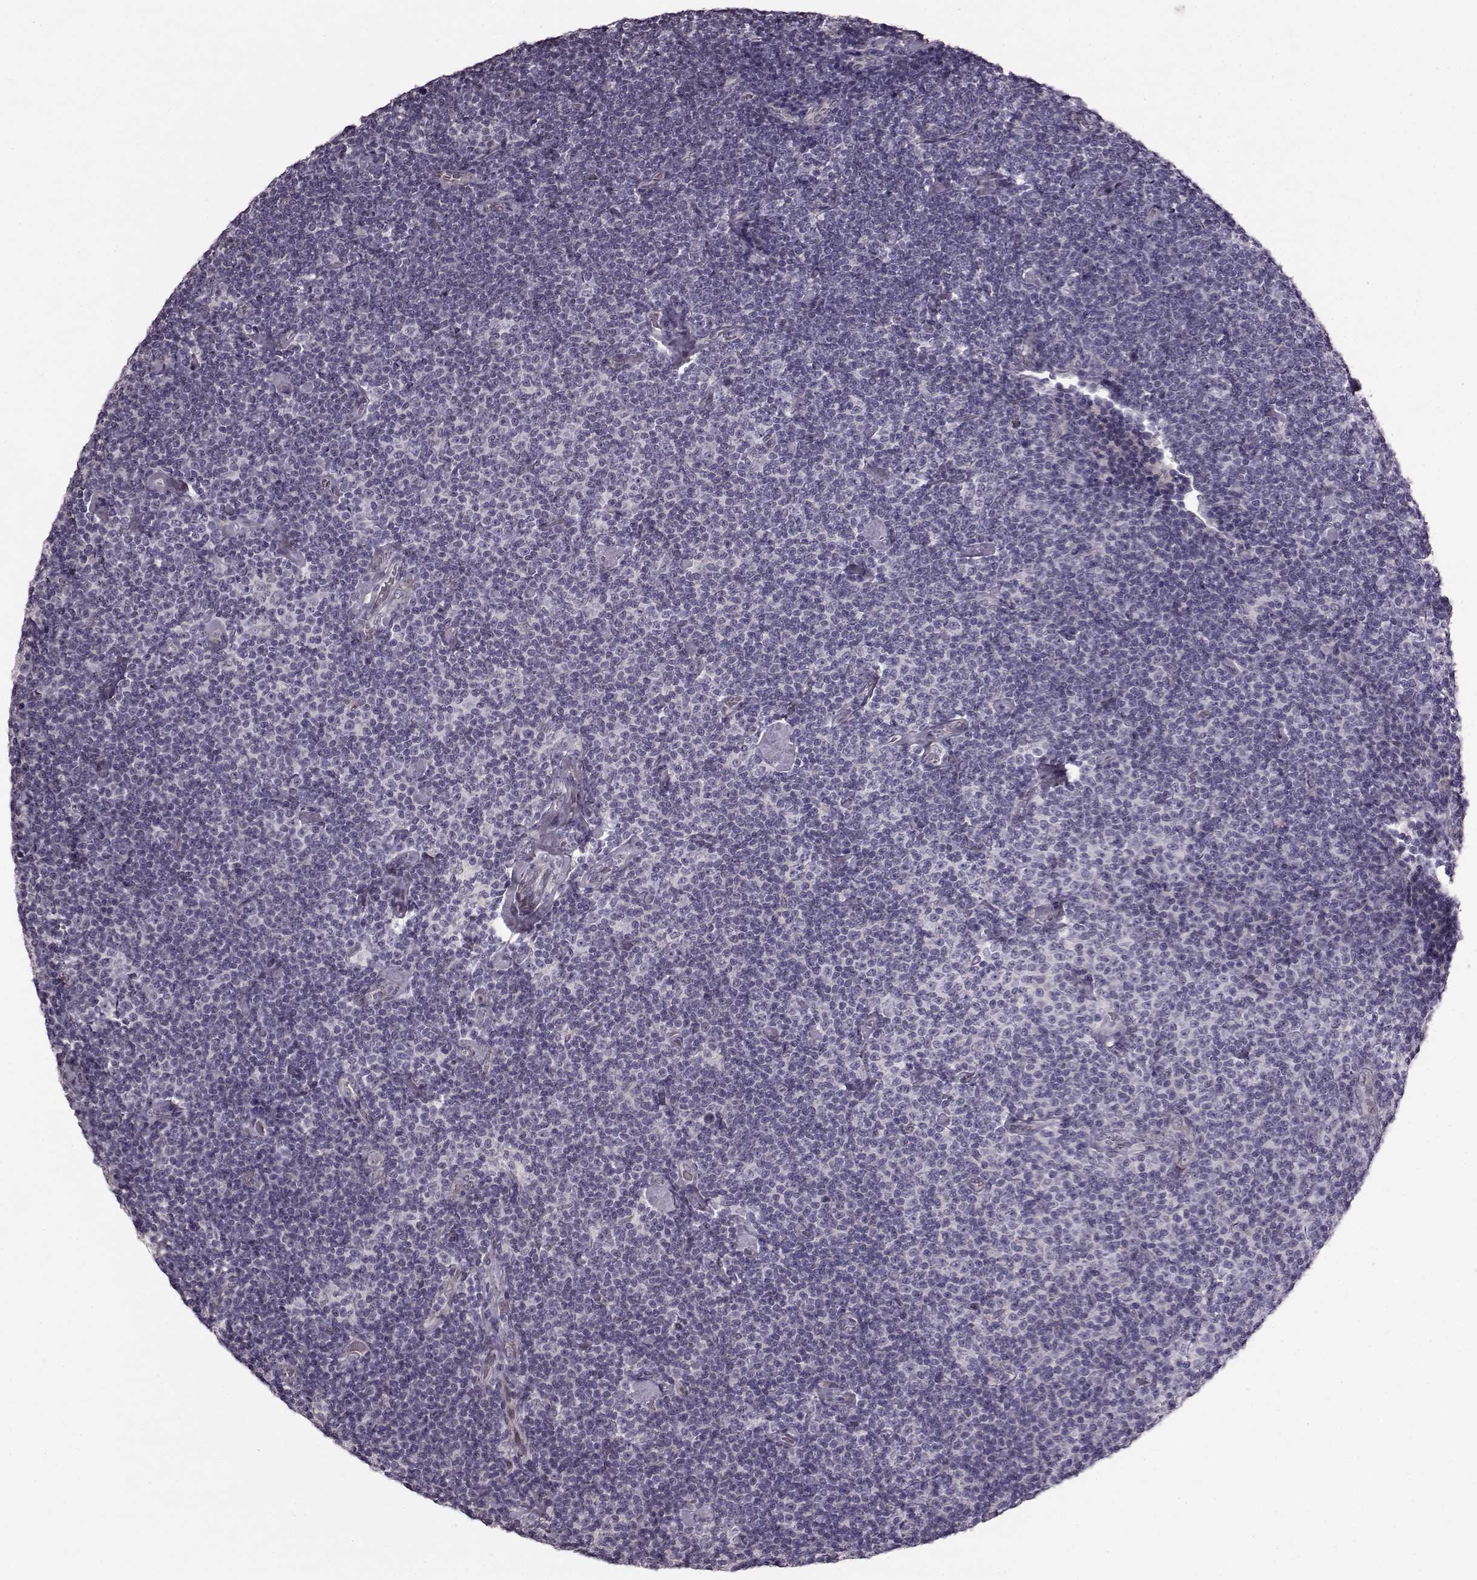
{"staining": {"intensity": "negative", "quantity": "none", "location": "none"}, "tissue": "lymphoma", "cell_type": "Tumor cells", "image_type": "cancer", "snomed": [{"axis": "morphology", "description": "Malignant lymphoma, non-Hodgkin's type, Low grade"}, {"axis": "topography", "description": "Lymph node"}], "caption": "This is an immunohistochemistry micrograph of lymphoma. There is no staining in tumor cells.", "gene": "TCHHL1", "patient": {"sex": "male", "age": 81}}